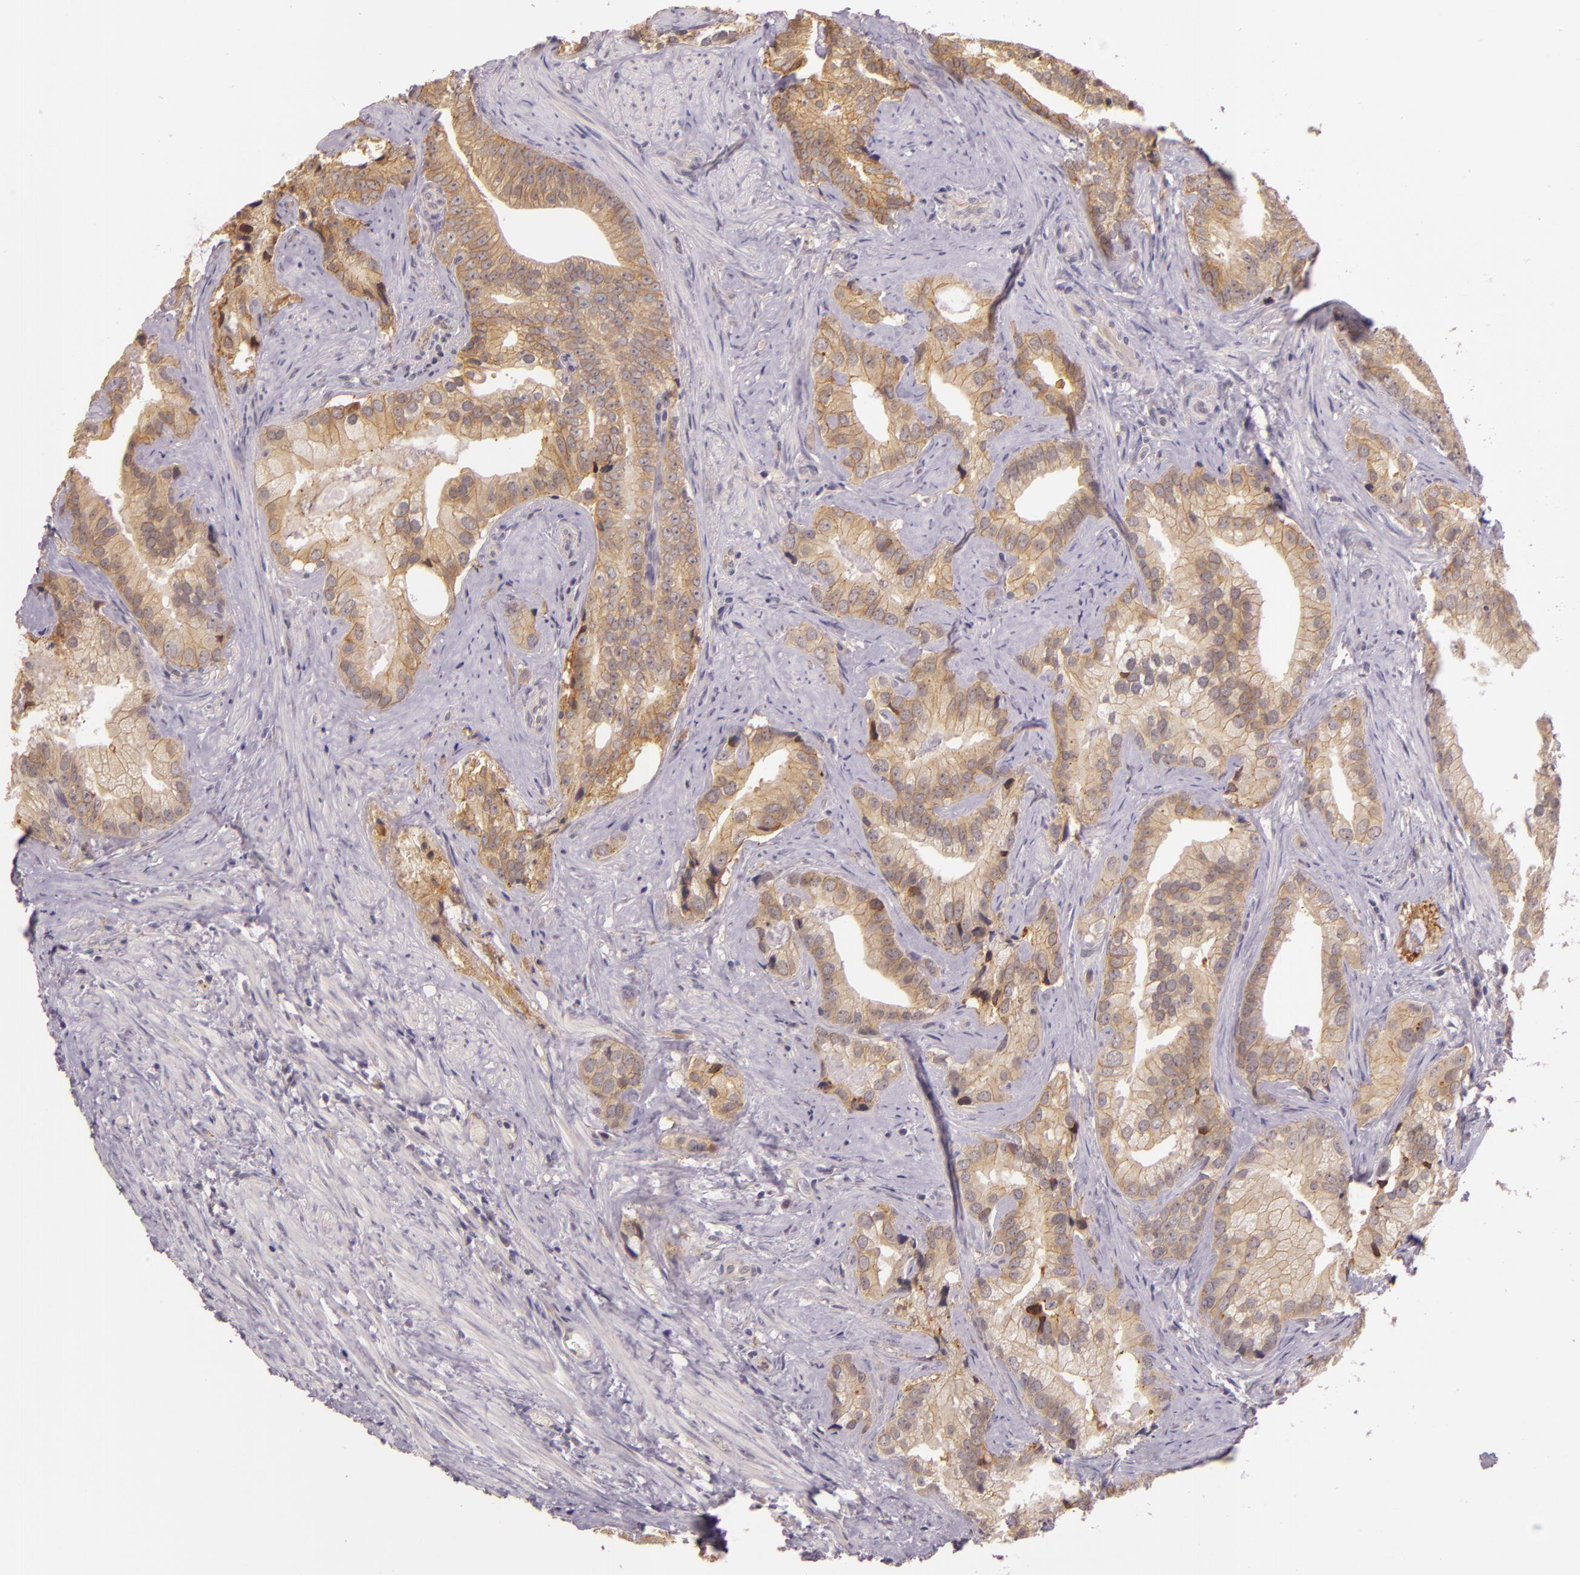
{"staining": {"intensity": "moderate", "quantity": ">75%", "location": "cytoplasmic/membranous"}, "tissue": "prostate cancer", "cell_type": "Tumor cells", "image_type": "cancer", "snomed": [{"axis": "morphology", "description": "Adenocarcinoma, Low grade"}, {"axis": "topography", "description": "Prostate"}], "caption": "Low-grade adenocarcinoma (prostate) stained for a protein reveals moderate cytoplasmic/membranous positivity in tumor cells.", "gene": "ARMH4", "patient": {"sex": "male", "age": 71}}